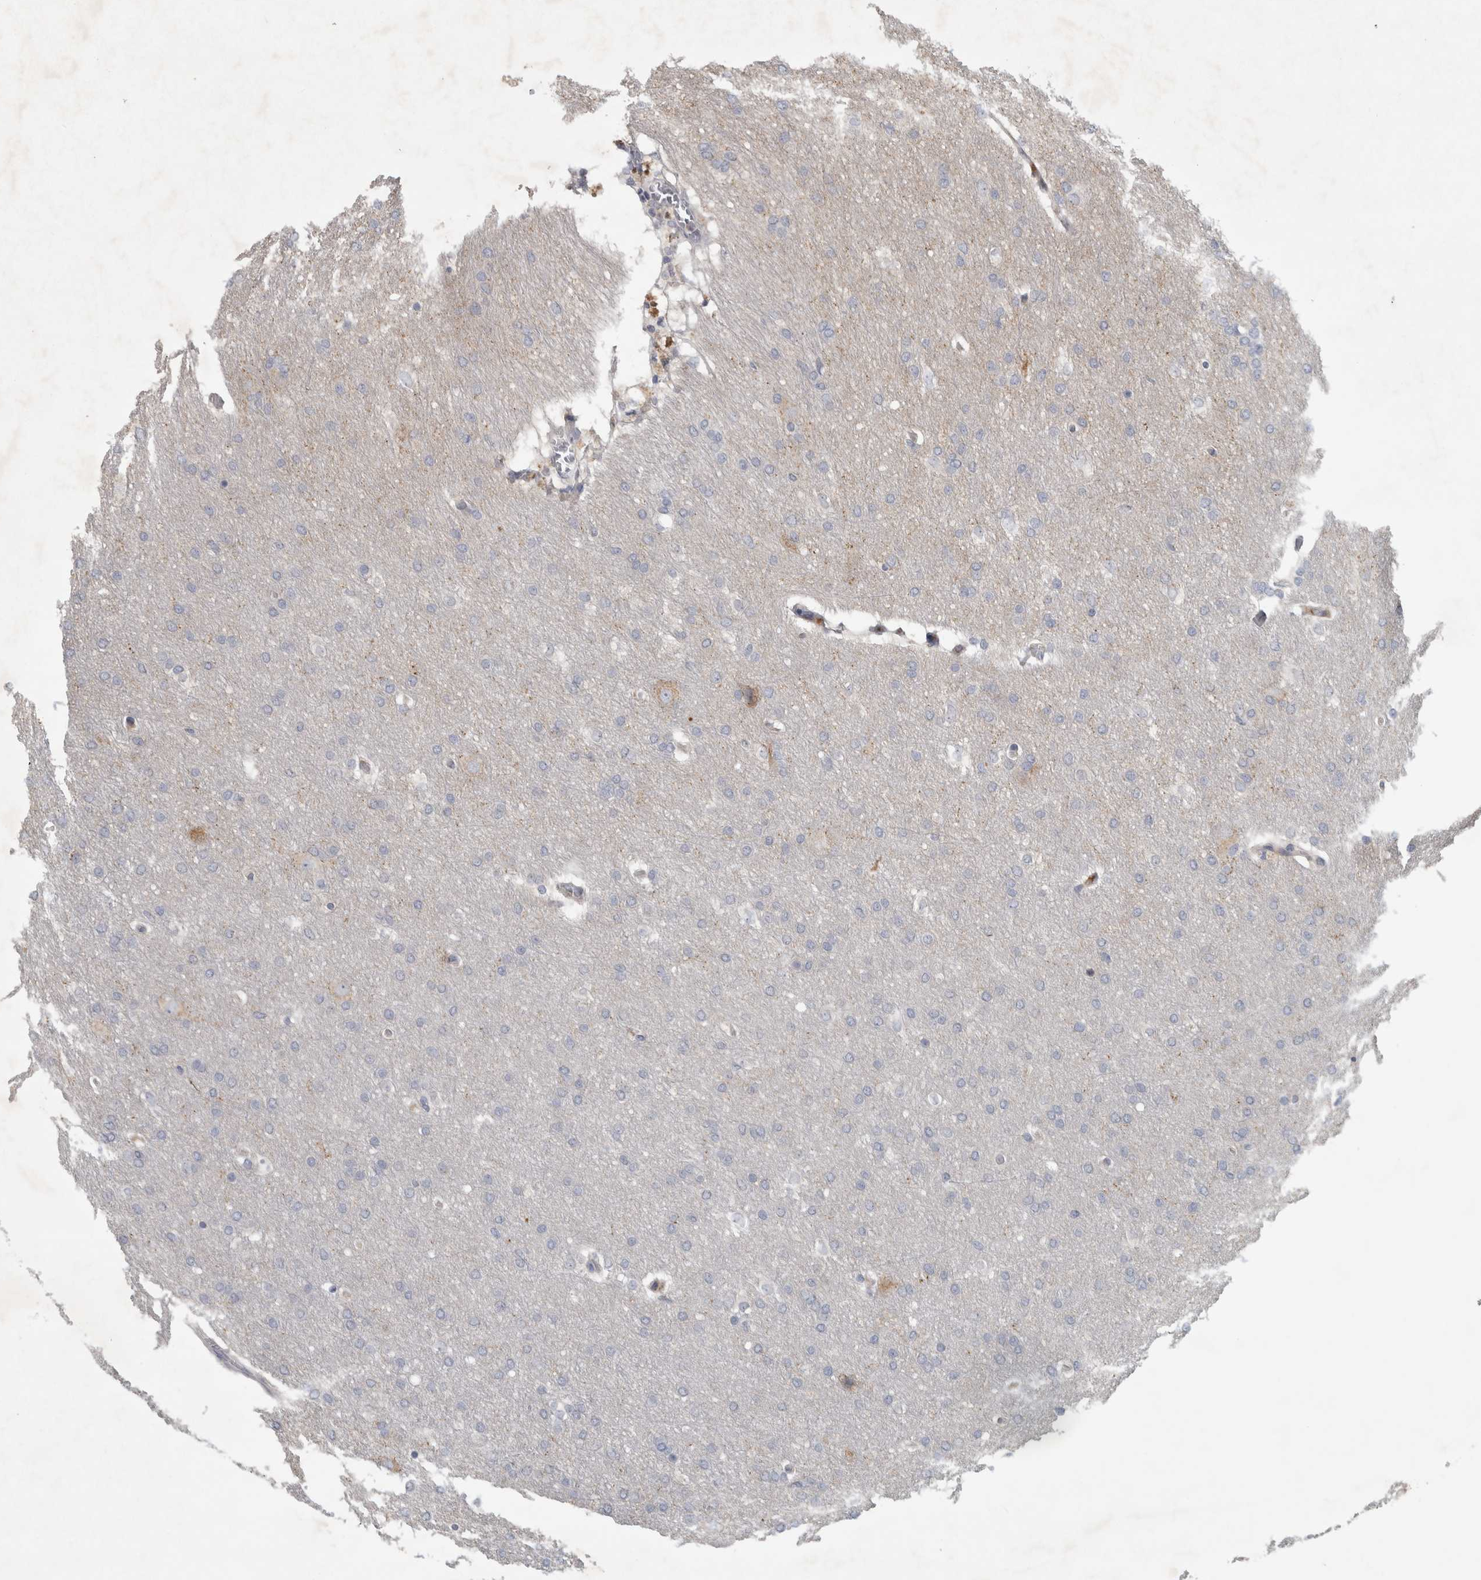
{"staining": {"intensity": "negative", "quantity": "none", "location": "none"}, "tissue": "glioma", "cell_type": "Tumor cells", "image_type": "cancer", "snomed": [{"axis": "morphology", "description": "Glioma, malignant, Low grade"}, {"axis": "topography", "description": "Brain"}], "caption": "A micrograph of malignant glioma (low-grade) stained for a protein reveals no brown staining in tumor cells. The staining was performed using DAB (3,3'-diaminobenzidine) to visualize the protein expression in brown, while the nuclei were stained in blue with hematoxylin (Magnification: 20x).", "gene": "PTPRN2", "patient": {"sex": "female", "age": 37}}